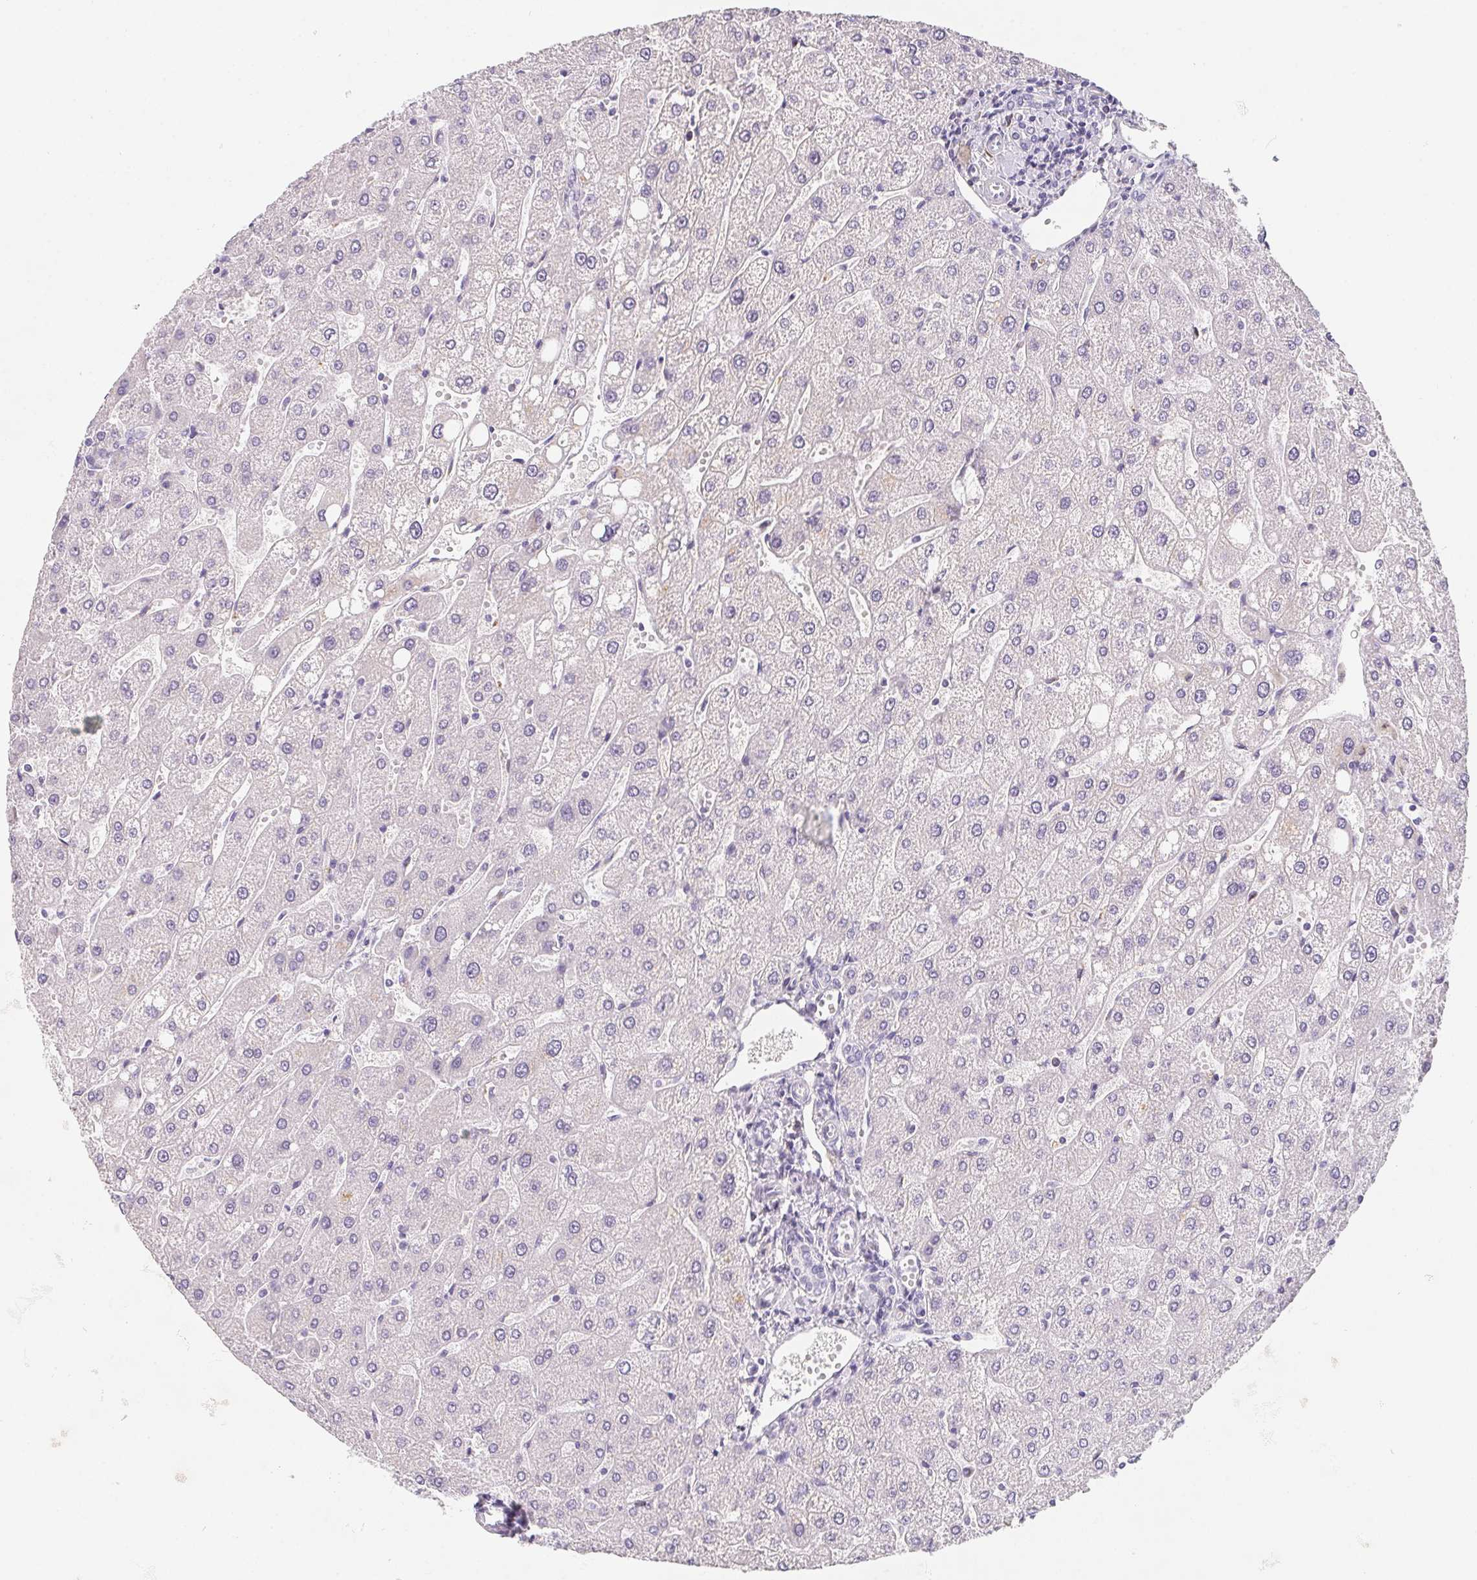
{"staining": {"intensity": "negative", "quantity": "none", "location": "none"}, "tissue": "liver", "cell_type": "Cholangiocytes", "image_type": "normal", "snomed": [{"axis": "morphology", "description": "Normal tissue, NOS"}, {"axis": "topography", "description": "Liver"}], "caption": "DAB (3,3'-diaminobenzidine) immunohistochemical staining of normal liver shows no significant staining in cholangiocytes.", "gene": "MAP1A", "patient": {"sex": "male", "age": 67}}